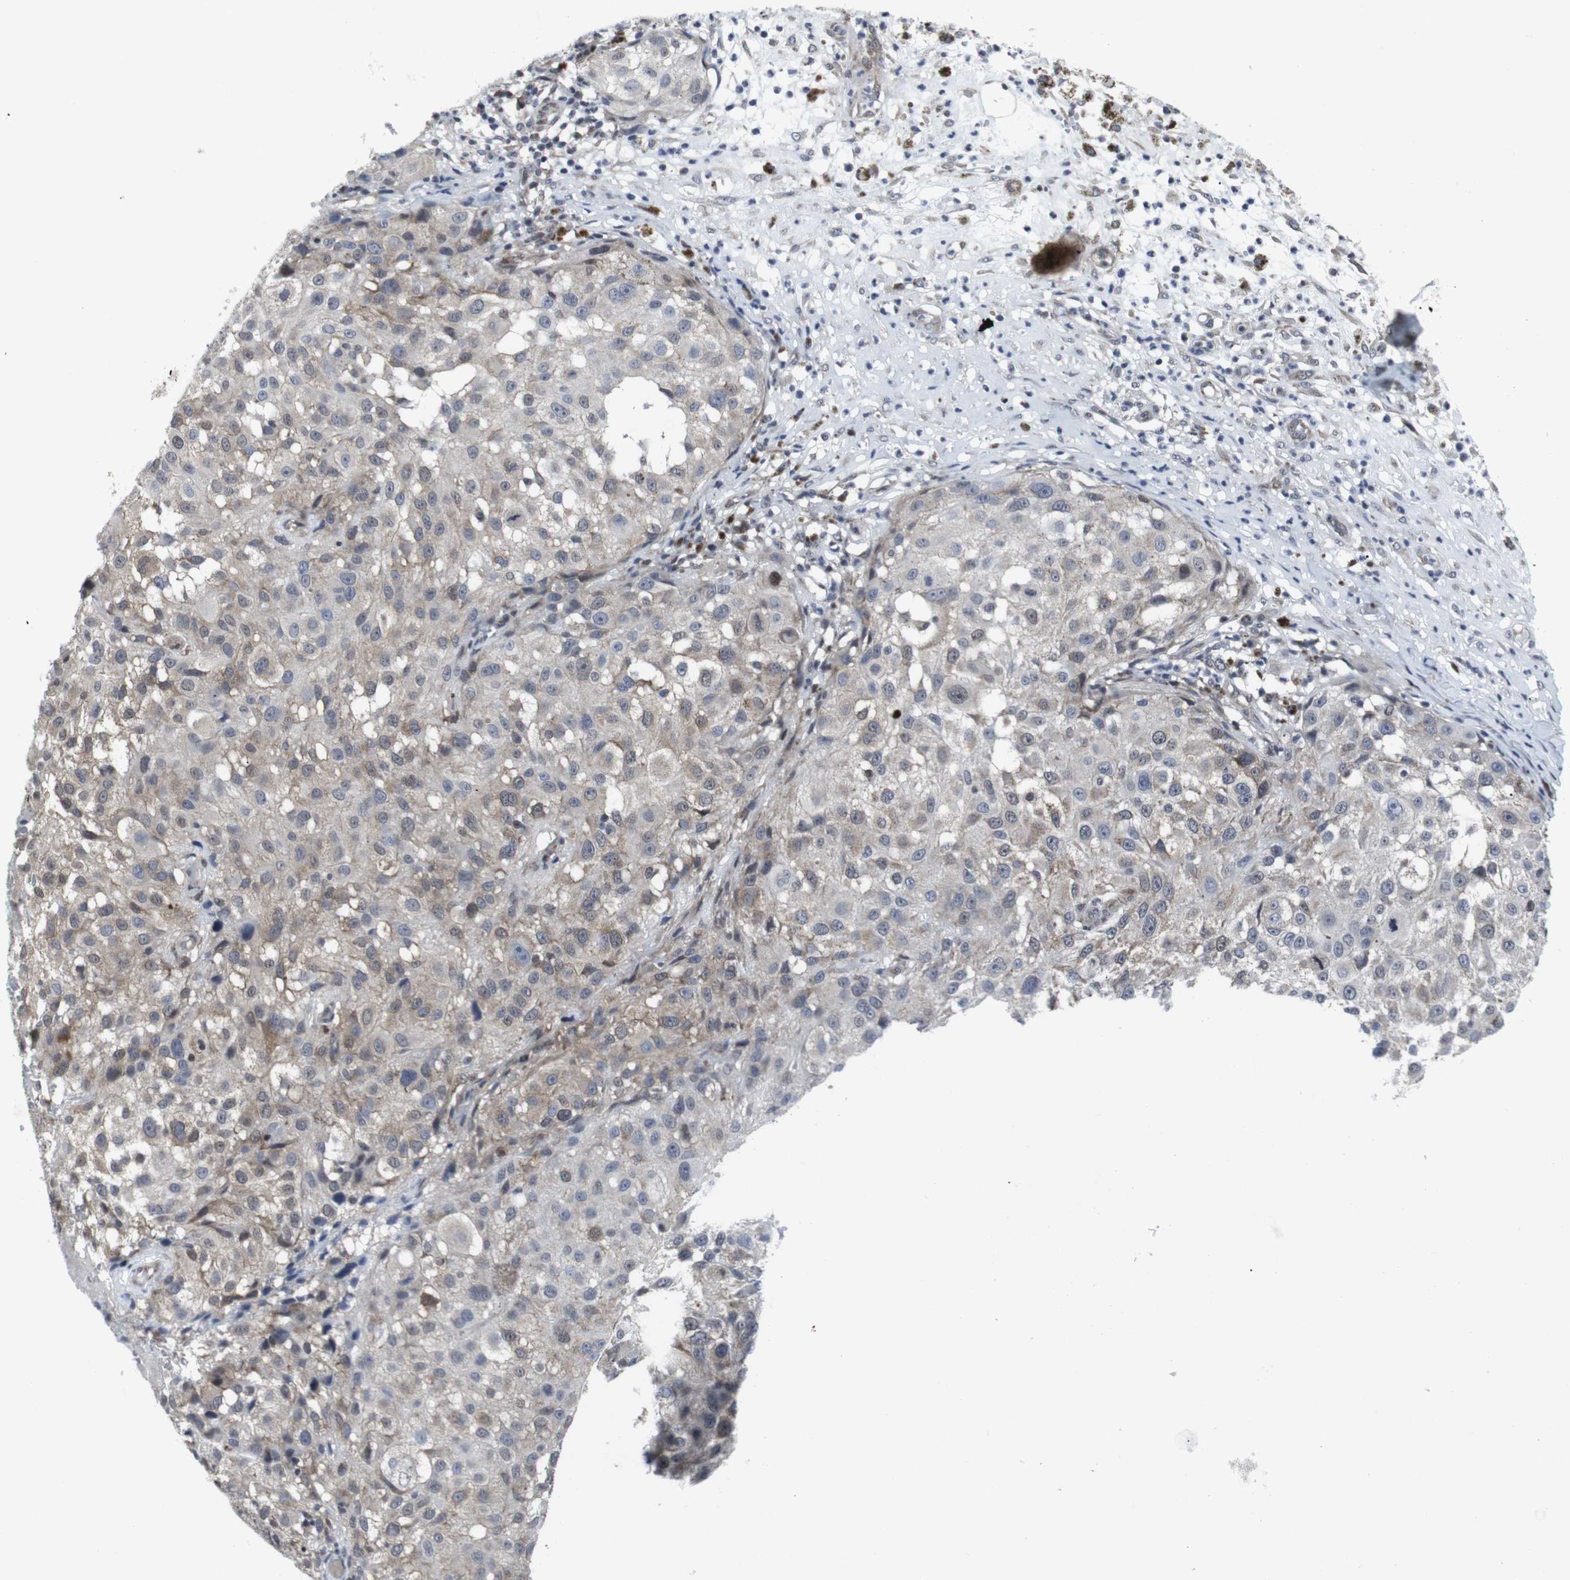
{"staining": {"intensity": "weak", "quantity": "25%-75%", "location": "cytoplasmic/membranous,nuclear"}, "tissue": "melanoma", "cell_type": "Tumor cells", "image_type": "cancer", "snomed": [{"axis": "morphology", "description": "Necrosis, NOS"}, {"axis": "morphology", "description": "Malignant melanoma, NOS"}, {"axis": "topography", "description": "Skin"}], "caption": "Brown immunohistochemical staining in human malignant melanoma displays weak cytoplasmic/membranous and nuclear expression in approximately 25%-75% of tumor cells.", "gene": "GEMIN2", "patient": {"sex": "female", "age": 87}}